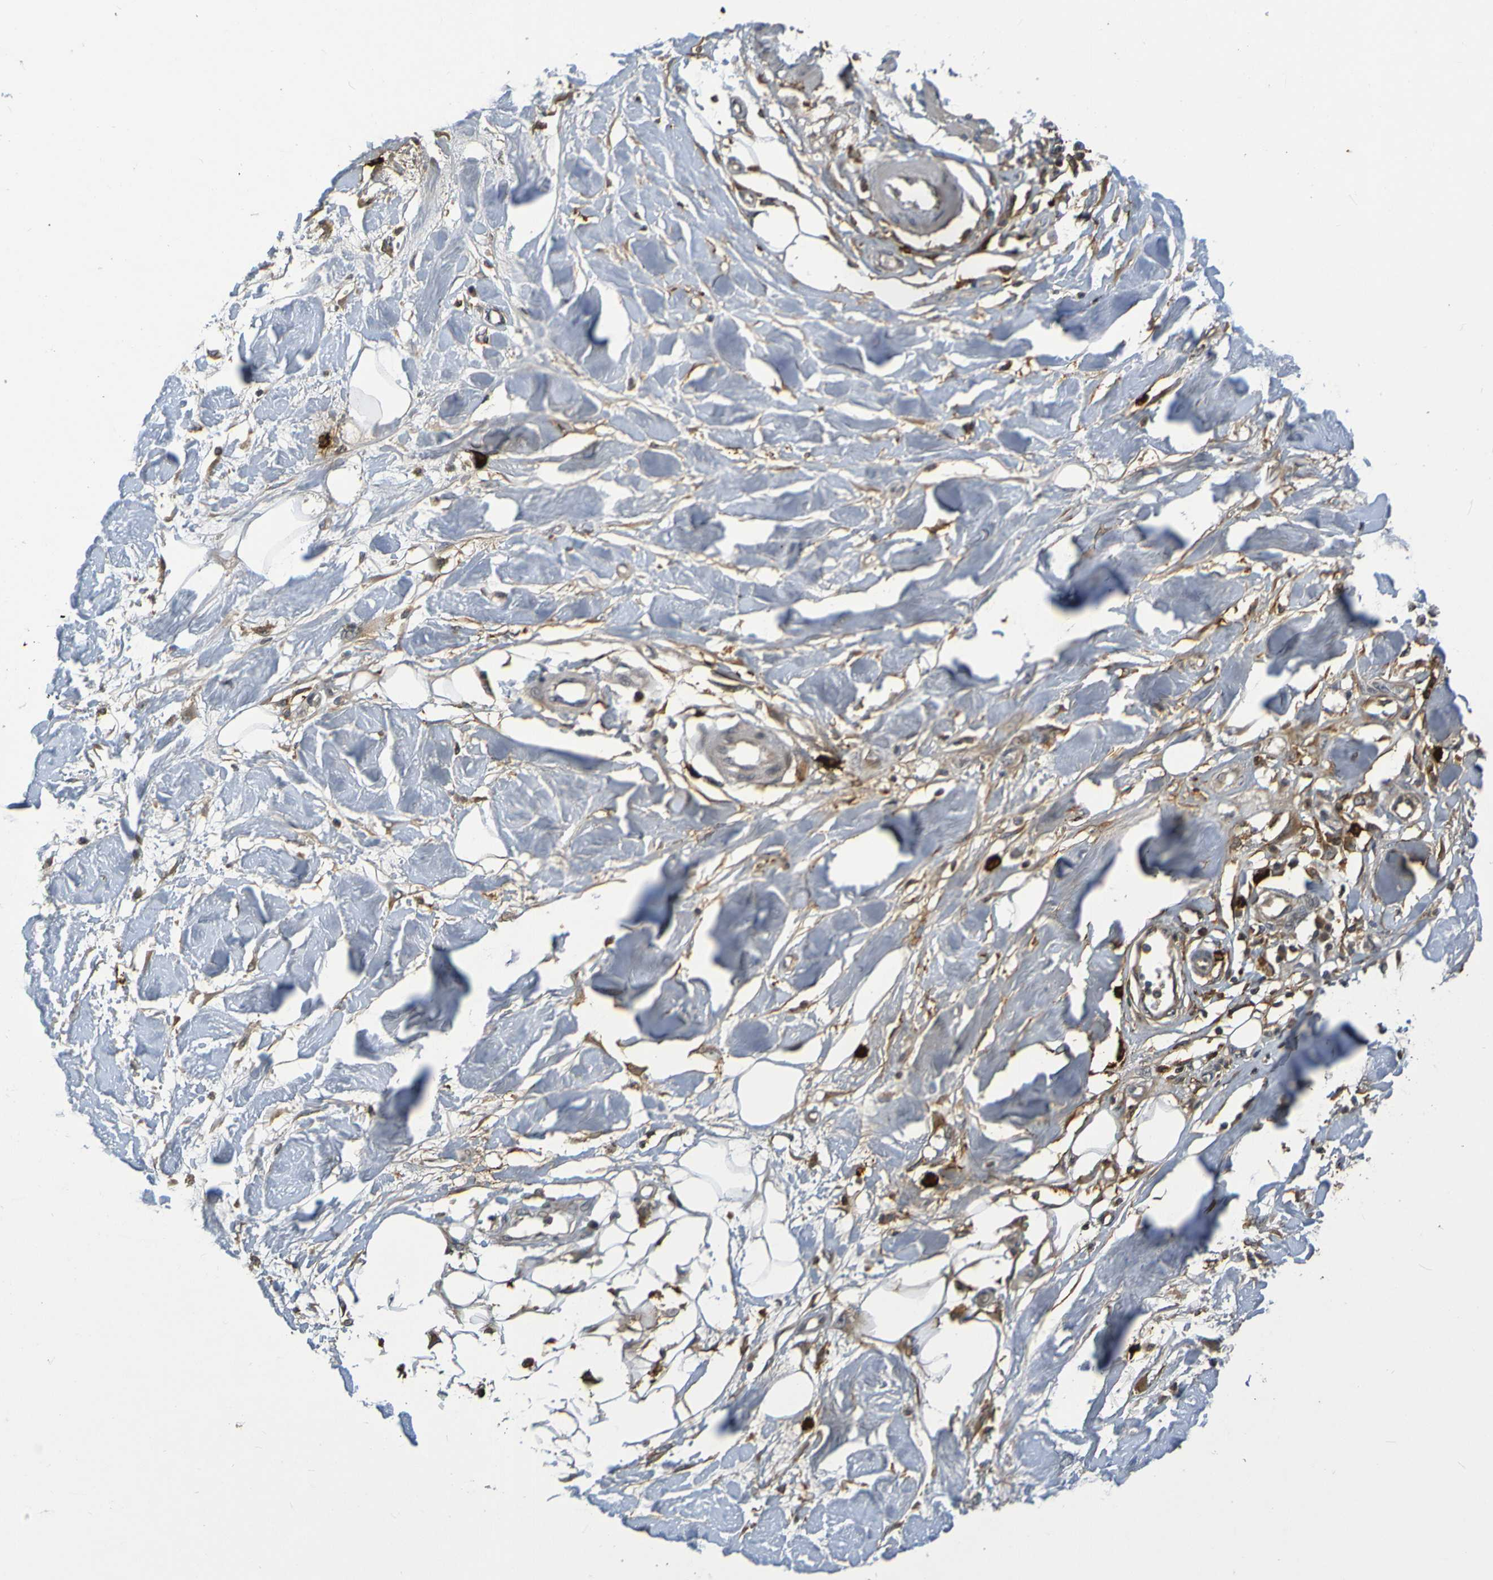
{"staining": {"intensity": "negative", "quantity": "none", "location": "none"}, "tissue": "adipose tissue", "cell_type": "Adipocytes", "image_type": "normal", "snomed": [{"axis": "morphology", "description": "Normal tissue, NOS"}, {"axis": "morphology", "description": "Squamous cell carcinoma, NOS"}, {"axis": "topography", "description": "Skin"}, {"axis": "topography", "description": "Peripheral nerve tissue"}], "caption": "This is an immunohistochemistry (IHC) photomicrograph of benign adipose tissue. There is no expression in adipocytes.", "gene": "C3AR1", "patient": {"sex": "male", "age": 83}}